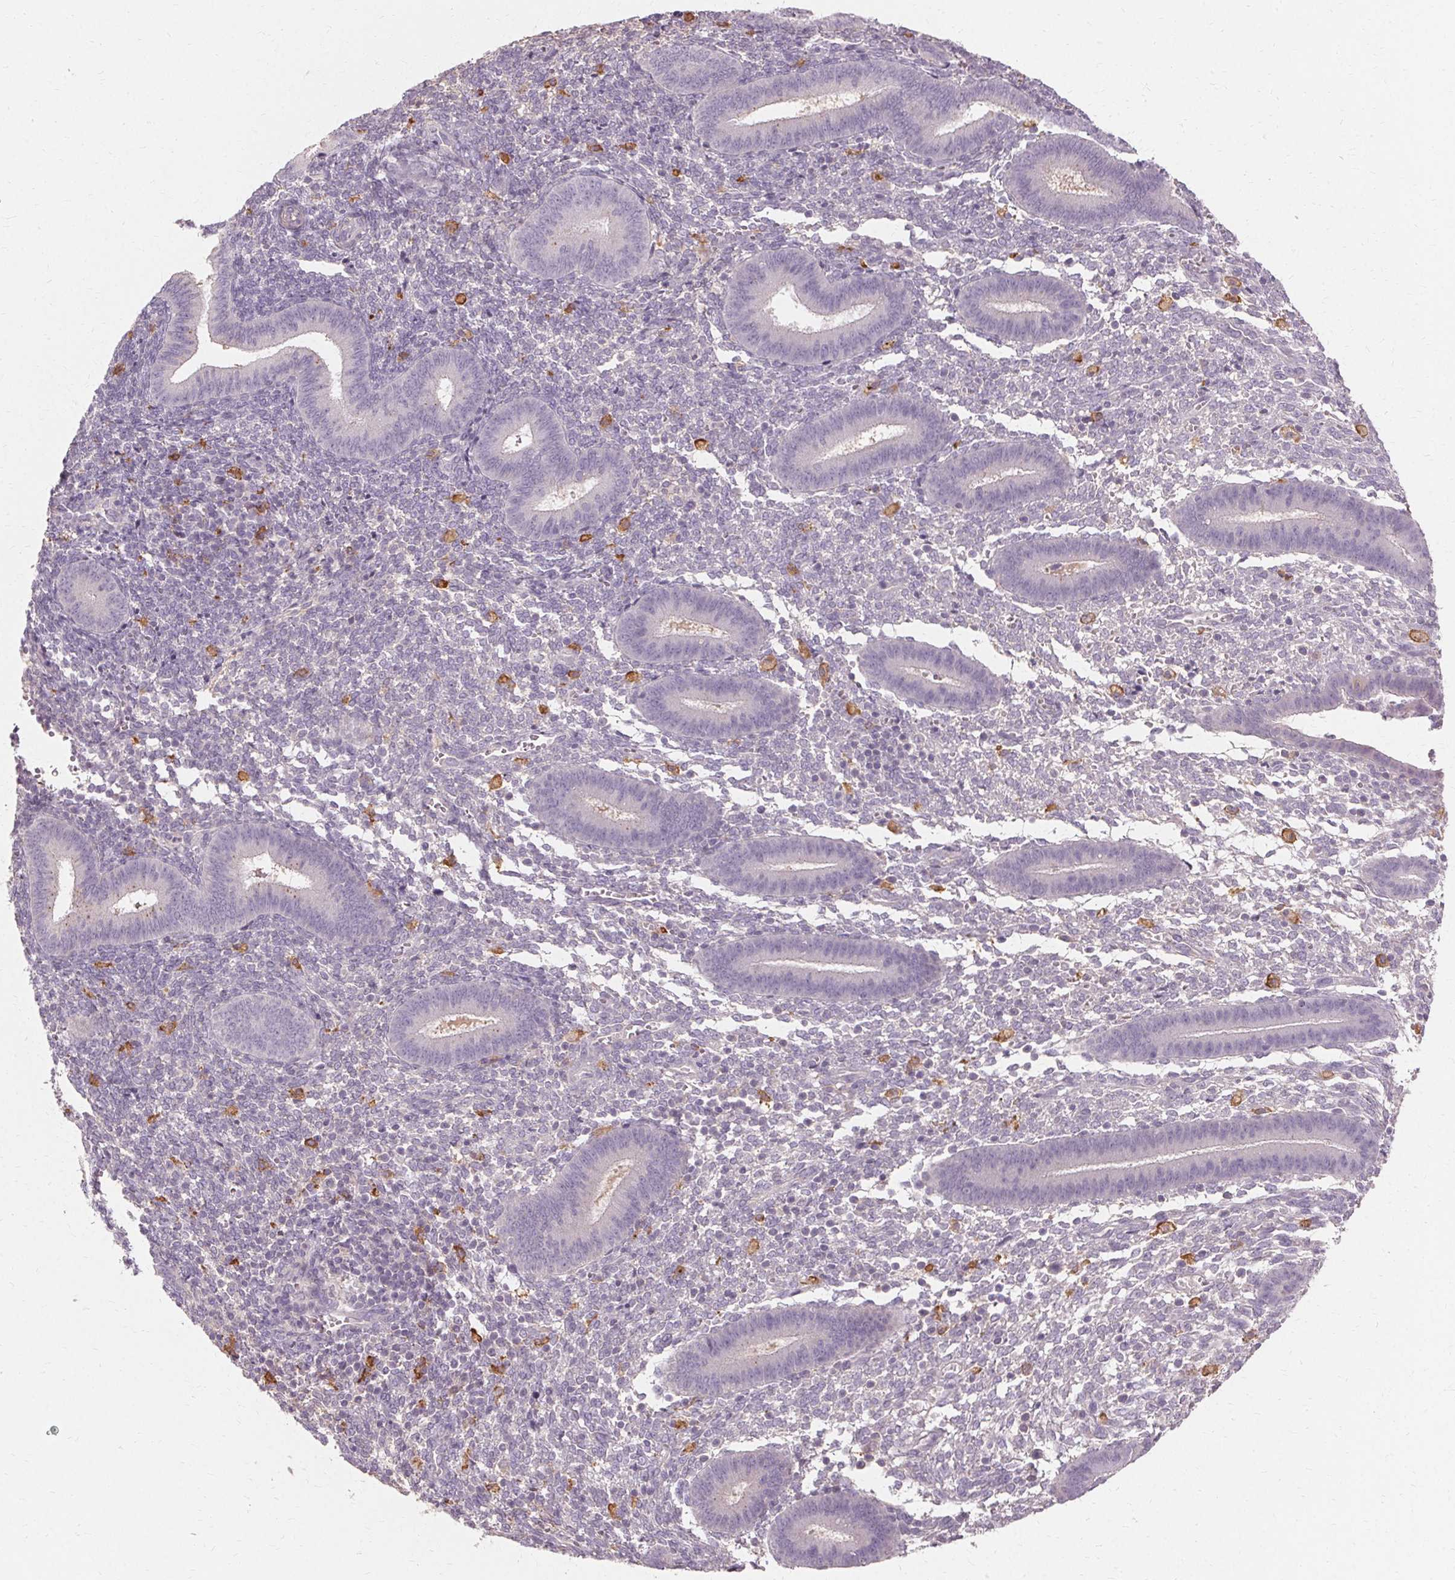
{"staining": {"intensity": "negative", "quantity": "none", "location": "none"}, "tissue": "endometrium", "cell_type": "Cells in endometrial stroma", "image_type": "normal", "snomed": [{"axis": "morphology", "description": "Normal tissue, NOS"}, {"axis": "topography", "description": "Endometrium"}], "caption": "IHC image of normal endometrium: endometrium stained with DAB reveals no significant protein expression in cells in endometrial stroma. The staining was performed using DAB to visualize the protein expression in brown, while the nuclei were stained in blue with hematoxylin (Magnification: 20x).", "gene": "IFNGR1", "patient": {"sex": "female", "age": 25}}